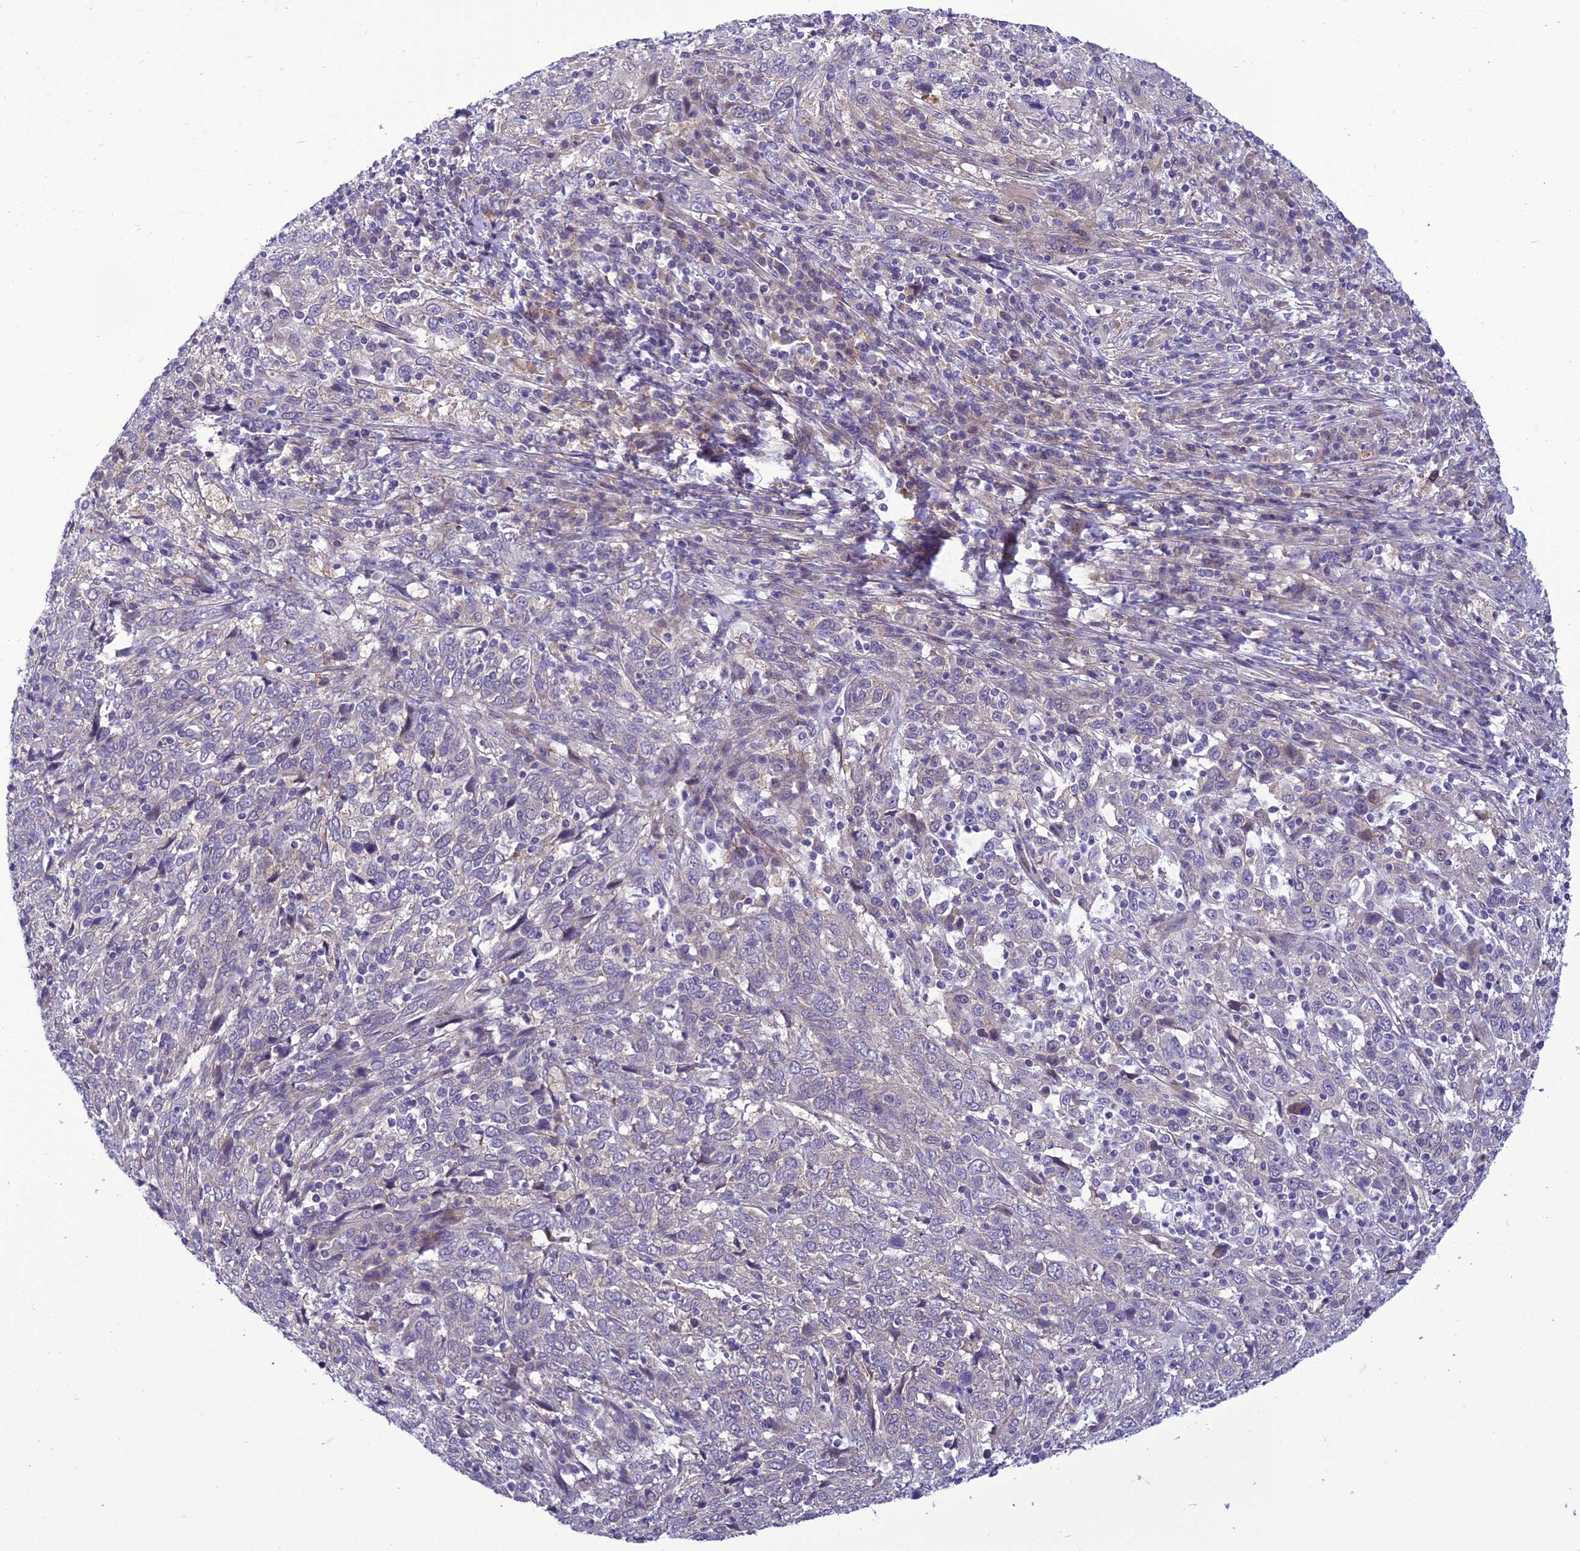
{"staining": {"intensity": "negative", "quantity": "none", "location": "none"}, "tissue": "cervical cancer", "cell_type": "Tumor cells", "image_type": "cancer", "snomed": [{"axis": "morphology", "description": "Squamous cell carcinoma, NOS"}, {"axis": "topography", "description": "Cervix"}], "caption": "This is an IHC micrograph of cervical cancer (squamous cell carcinoma). There is no staining in tumor cells.", "gene": "GAB4", "patient": {"sex": "female", "age": 46}}